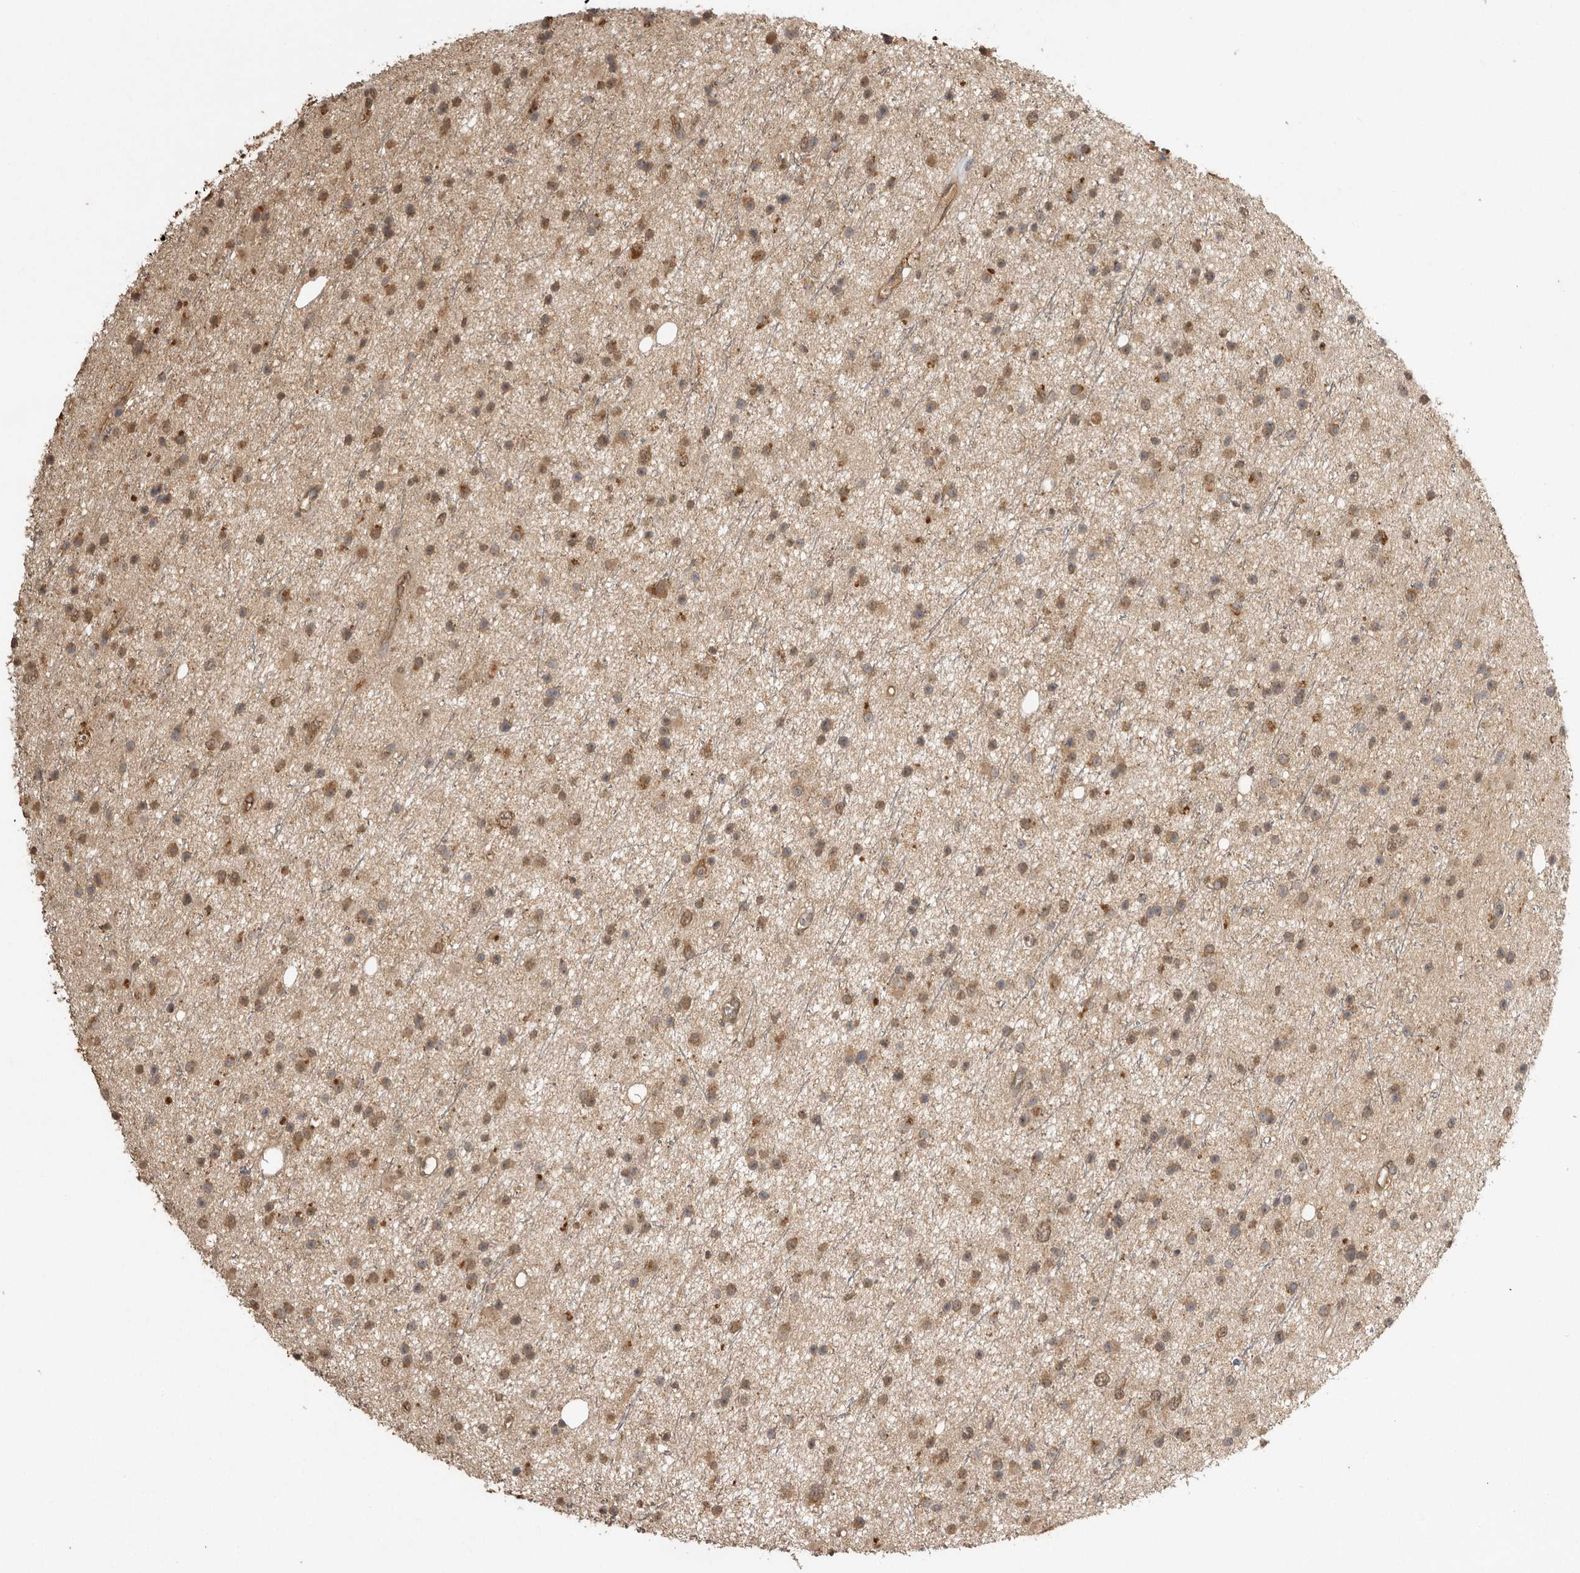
{"staining": {"intensity": "moderate", "quantity": ">75%", "location": "cytoplasmic/membranous"}, "tissue": "glioma", "cell_type": "Tumor cells", "image_type": "cancer", "snomed": [{"axis": "morphology", "description": "Glioma, malignant, Low grade"}, {"axis": "topography", "description": "Cerebral cortex"}], "caption": "Immunohistochemistry of human glioma shows medium levels of moderate cytoplasmic/membranous staining in approximately >75% of tumor cells.", "gene": "JAG2", "patient": {"sex": "female", "age": 39}}